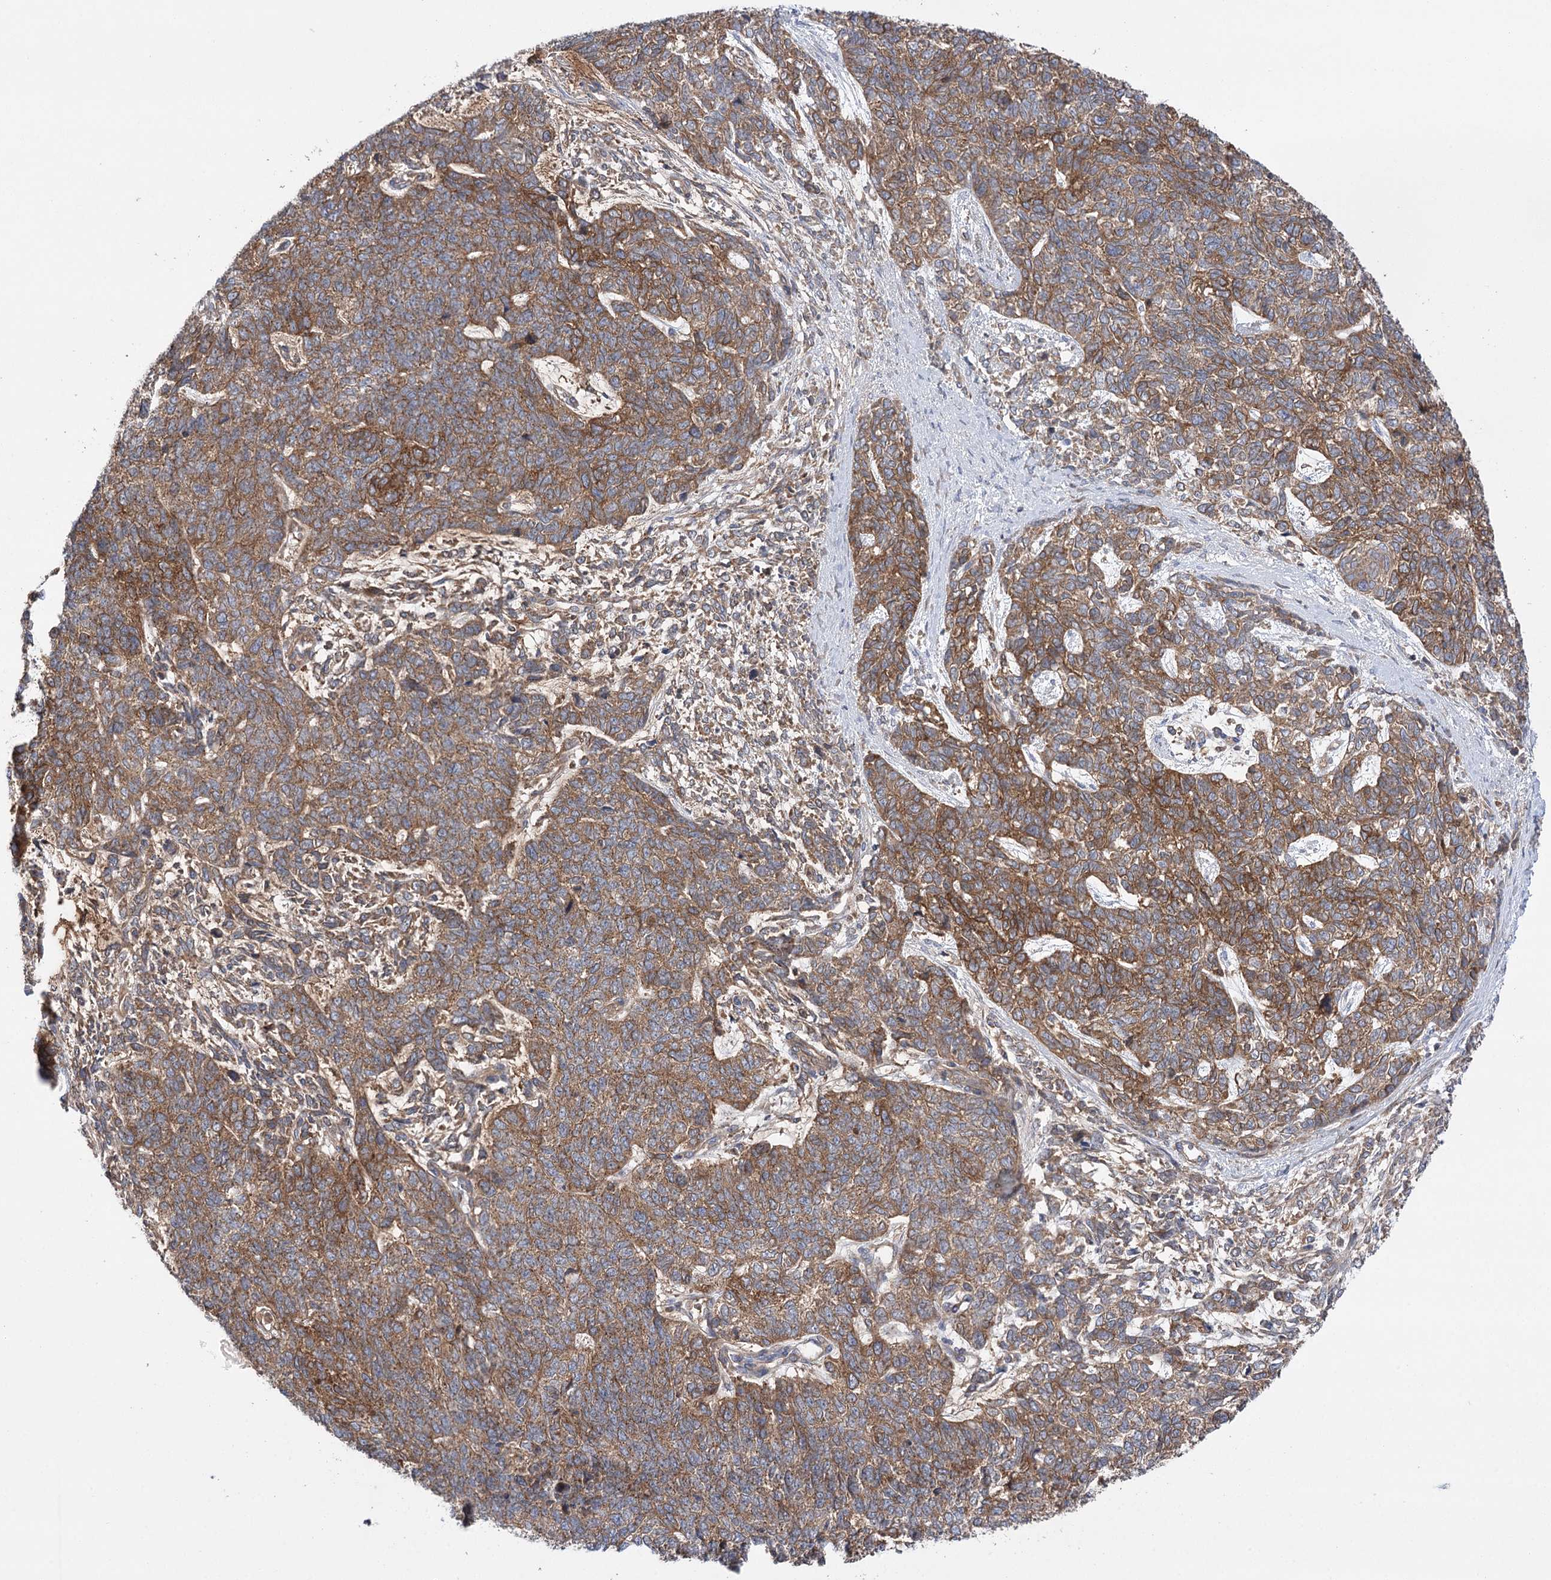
{"staining": {"intensity": "moderate", "quantity": ">75%", "location": "cytoplasmic/membranous"}, "tissue": "cervical cancer", "cell_type": "Tumor cells", "image_type": "cancer", "snomed": [{"axis": "morphology", "description": "Squamous cell carcinoma, NOS"}, {"axis": "topography", "description": "Cervix"}], "caption": "IHC (DAB (3,3'-diaminobenzidine)) staining of human cervical squamous cell carcinoma exhibits moderate cytoplasmic/membranous protein positivity in about >75% of tumor cells.", "gene": "VPS37B", "patient": {"sex": "female", "age": 63}}